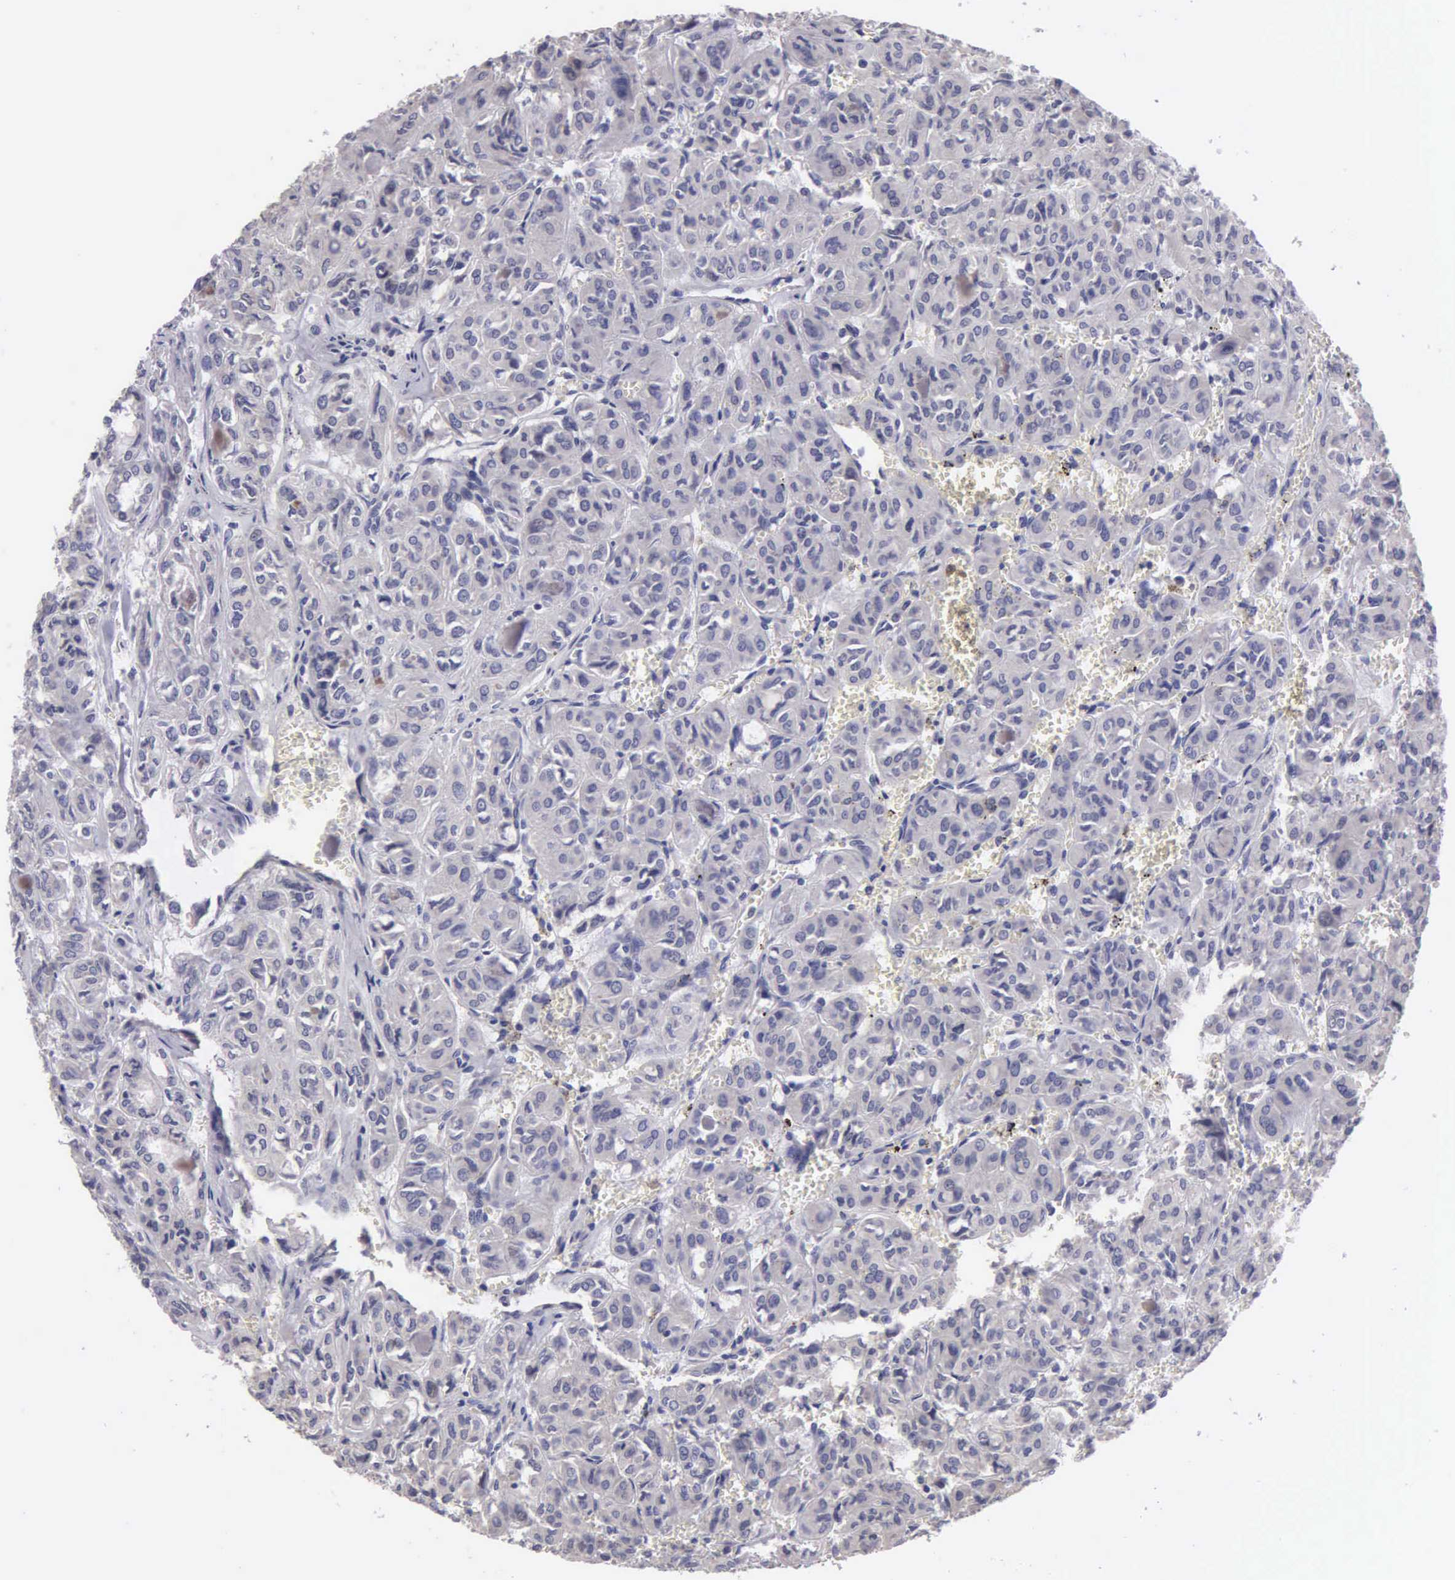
{"staining": {"intensity": "negative", "quantity": "none", "location": "none"}, "tissue": "thyroid cancer", "cell_type": "Tumor cells", "image_type": "cancer", "snomed": [{"axis": "morphology", "description": "Follicular adenoma carcinoma, NOS"}, {"axis": "topography", "description": "Thyroid gland"}], "caption": "An immunohistochemistry image of thyroid cancer (follicular adenoma carcinoma) is shown. There is no staining in tumor cells of thyroid cancer (follicular adenoma carcinoma).", "gene": "BRD1", "patient": {"sex": "female", "age": 71}}